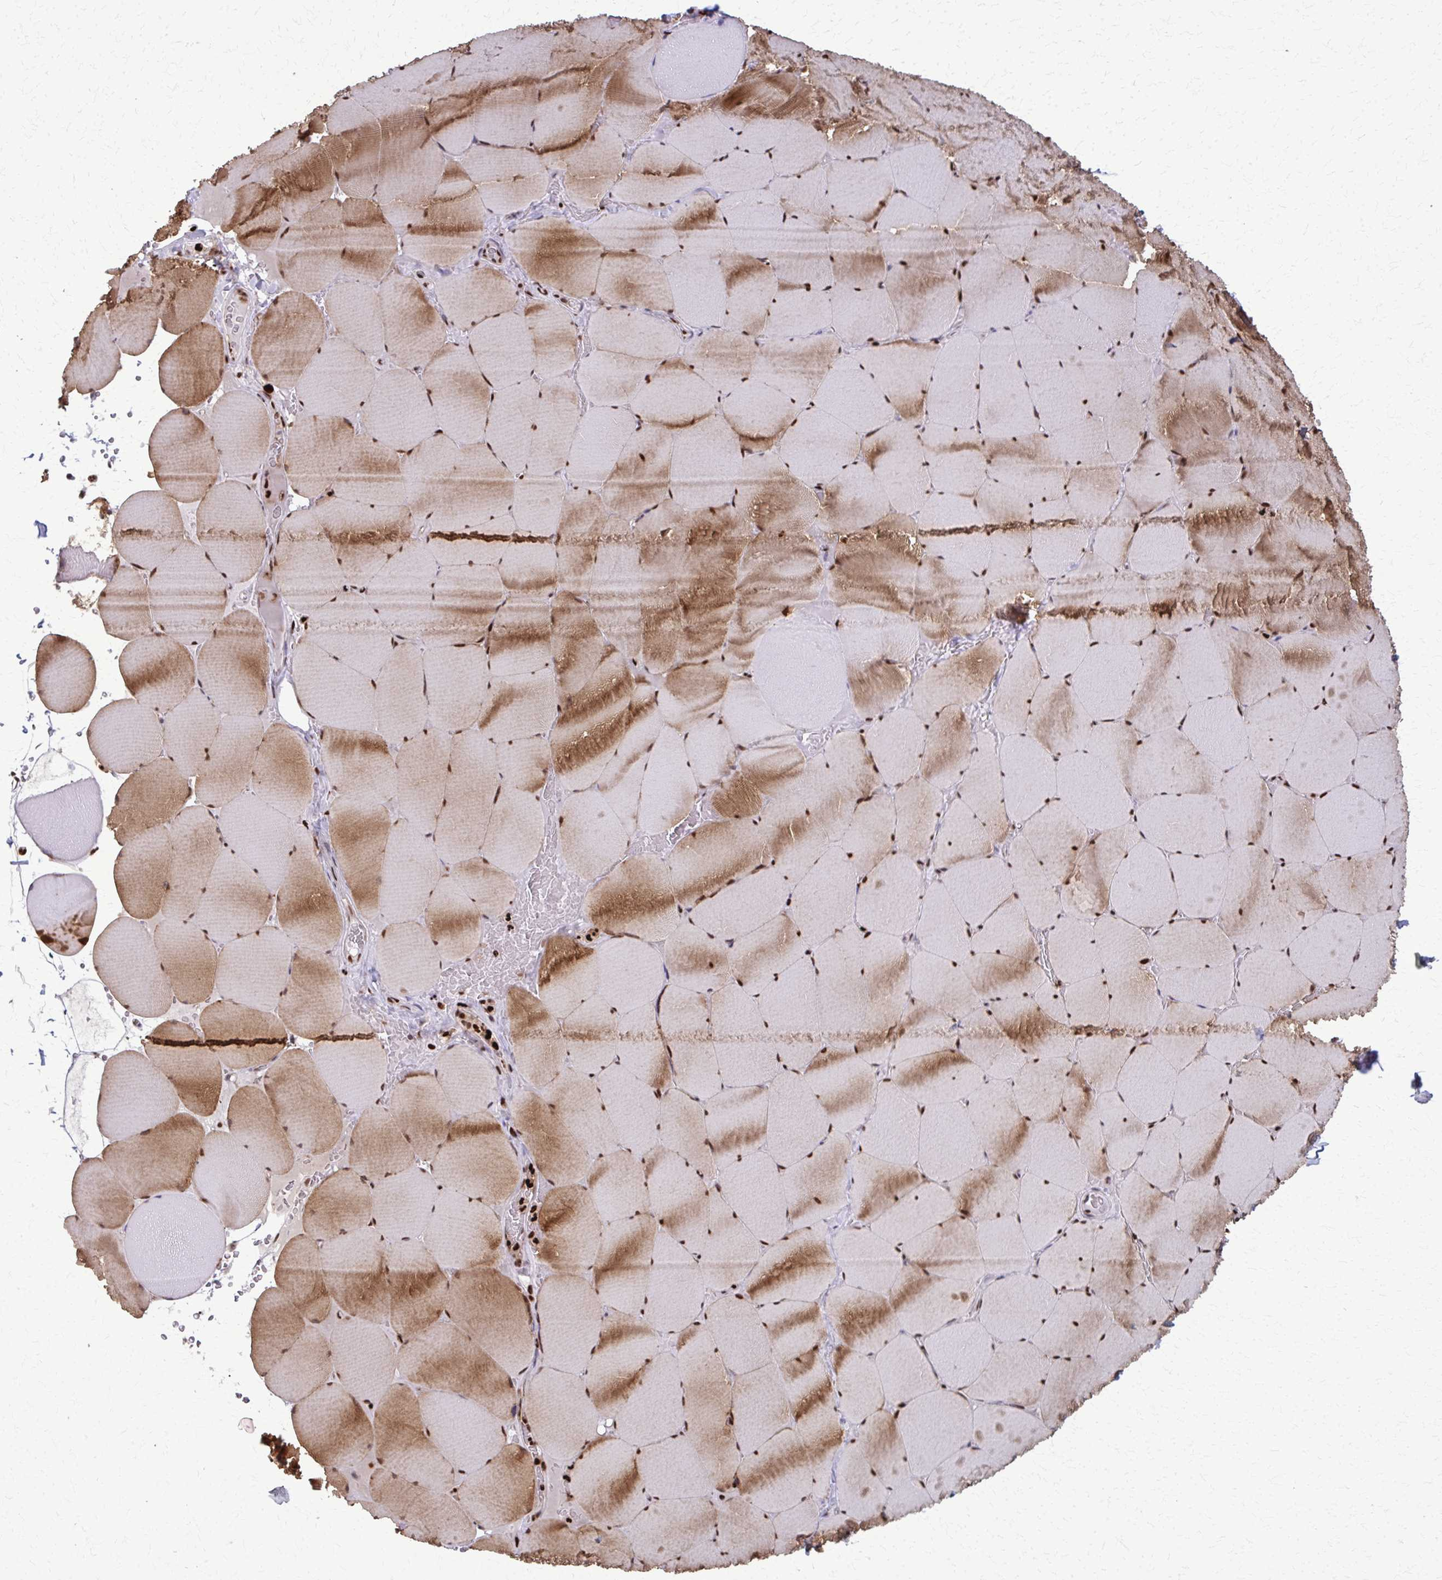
{"staining": {"intensity": "strong", "quantity": "25%-75%", "location": "cytoplasmic/membranous,nuclear"}, "tissue": "skeletal muscle", "cell_type": "Myocytes", "image_type": "normal", "snomed": [{"axis": "morphology", "description": "Normal tissue, NOS"}, {"axis": "topography", "description": "Skeletal muscle"}, {"axis": "topography", "description": "Head-Neck"}], "caption": "IHC of unremarkable human skeletal muscle displays high levels of strong cytoplasmic/membranous,nuclear positivity in about 25%-75% of myocytes.", "gene": "ZNF559", "patient": {"sex": "male", "age": 66}}